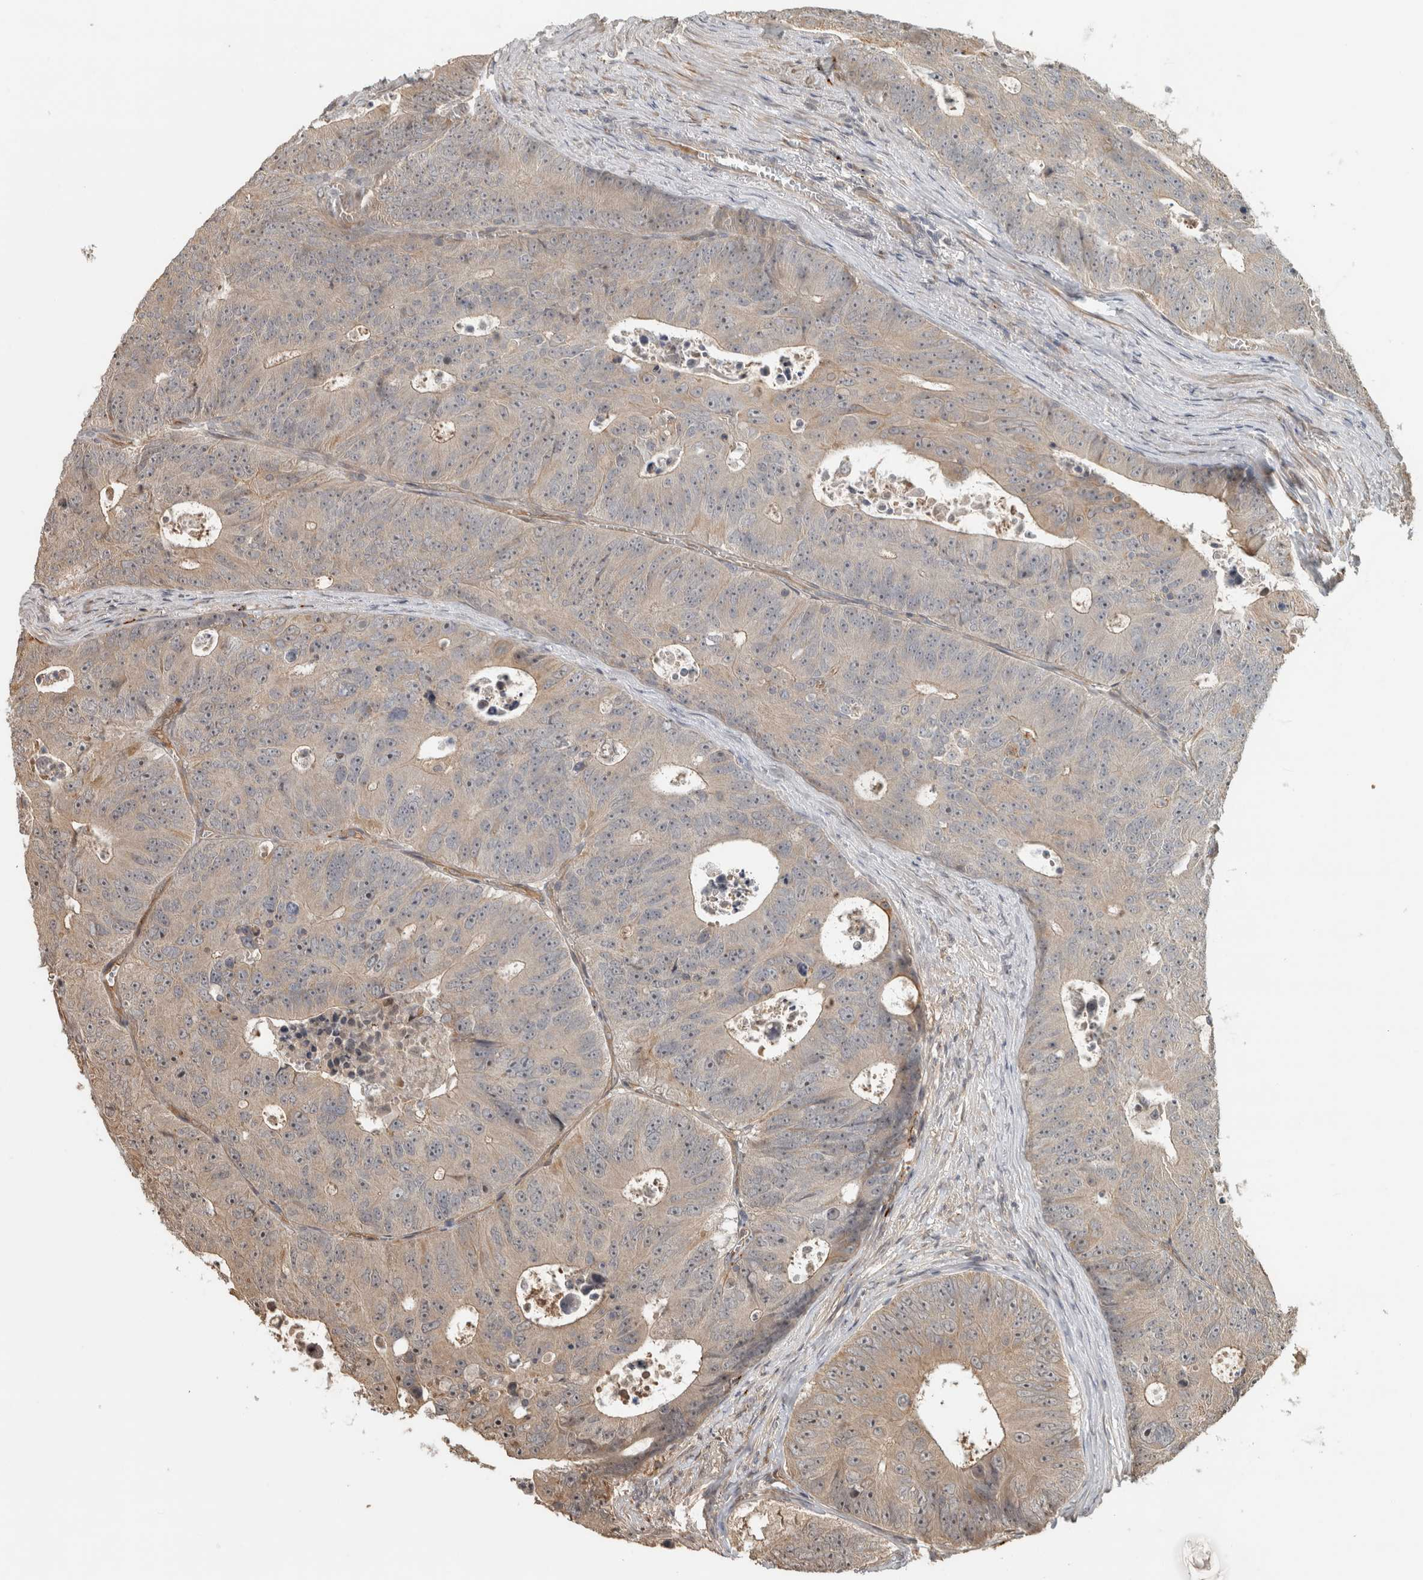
{"staining": {"intensity": "moderate", "quantity": "25%-75%", "location": "cytoplasmic/membranous"}, "tissue": "colorectal cancer", "cell_type": "Tumor cells", "image_type": "cancer", "snomed": [{"axis": "morphology", "description": "Adenocarcinoma, NOS"}, {"axis": "topography", "description": "Colon"}], "caption": "A brown stain highlights moderate cytoplasmic/membranous expression of a protein in human colorectal cancer (adenocarcinoma) tumor cells.", "gene": "PITPNC1", "patient": {"sex": "male", "age": 87}}